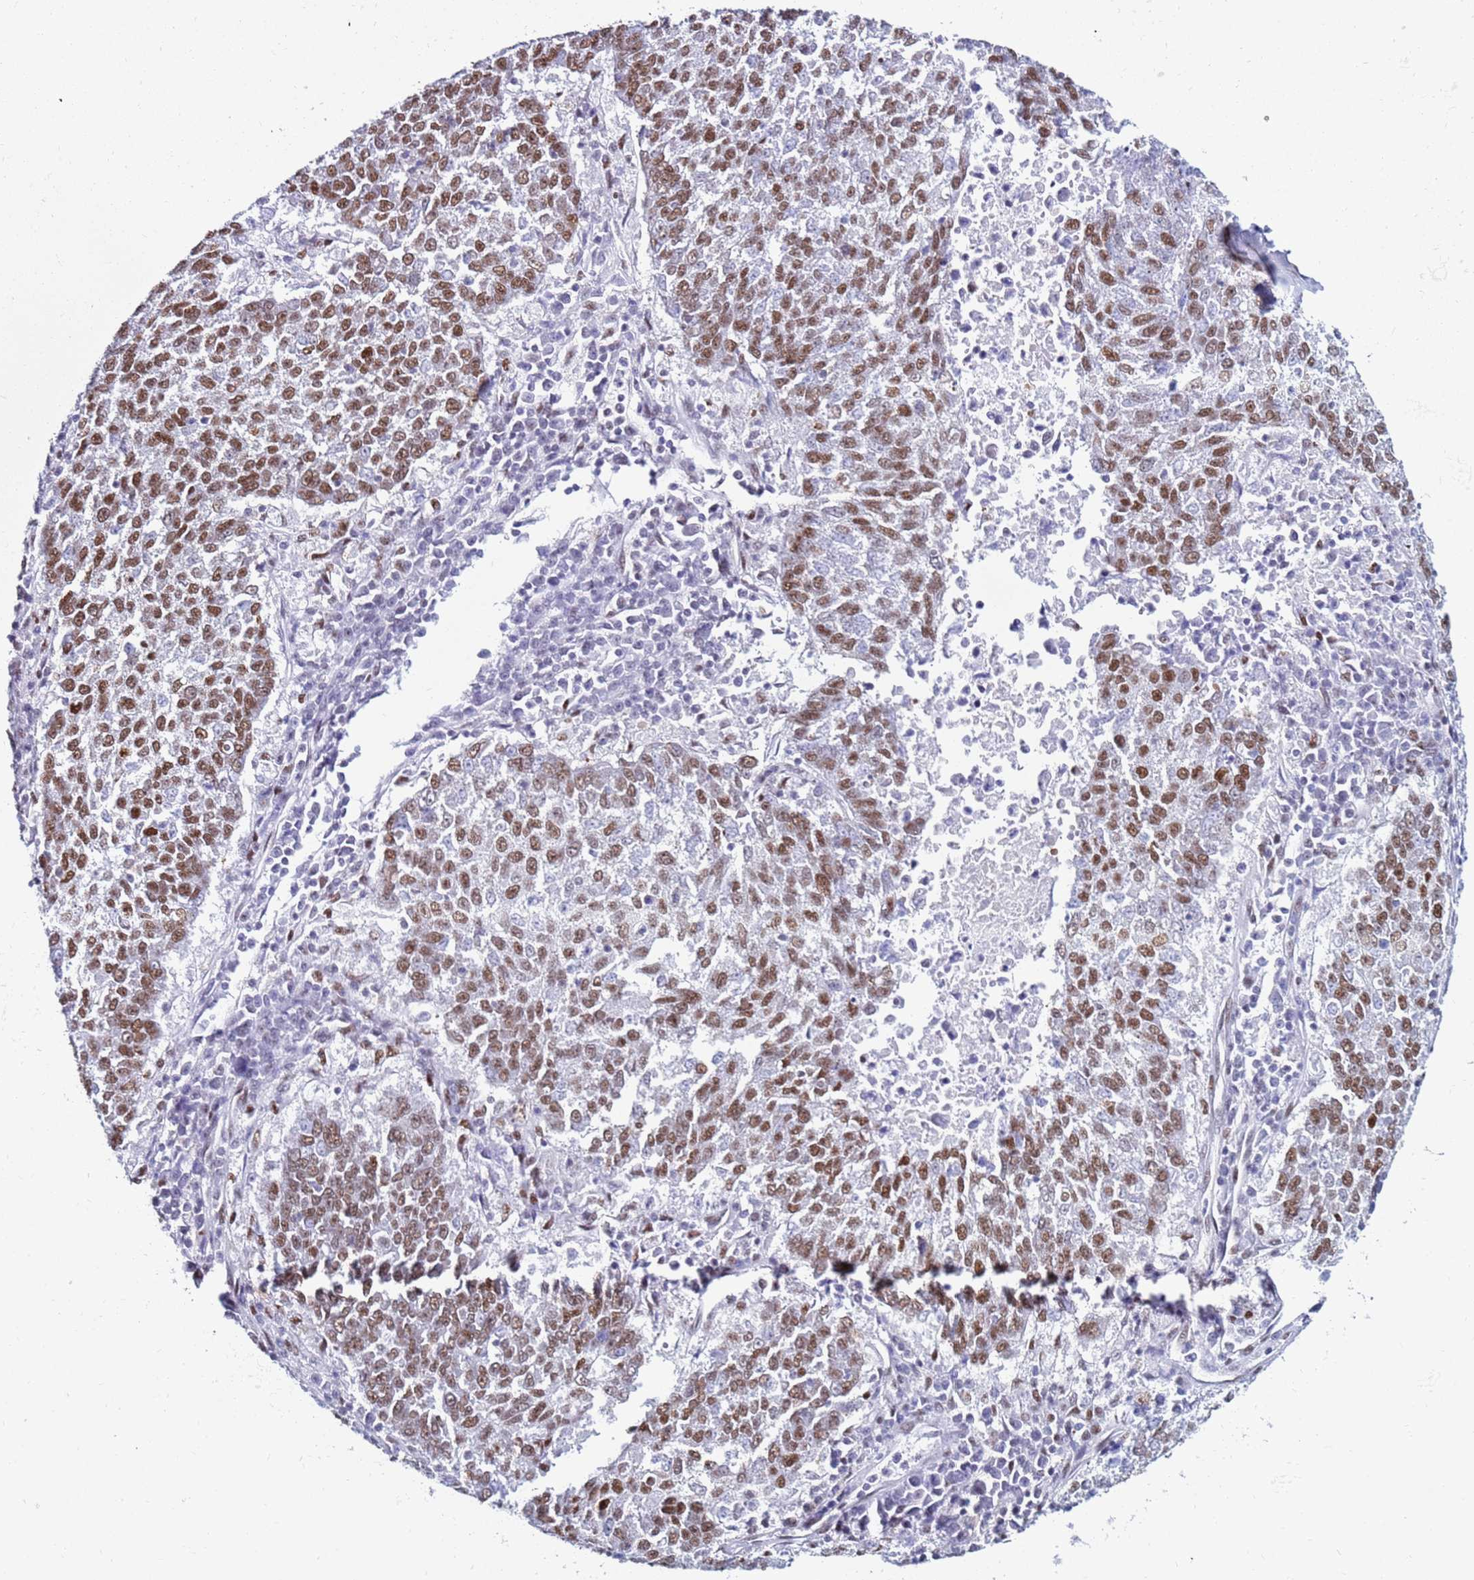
{"staining": {"intensity": "moderate", "quantity": ">75%", "location": "nuclear"}, "tissue": "lung cancer", "cell_type": "Tumor cells", "image_type": "cancer", "snomed": [{"axis": "morphology", "description": "Squamous cell carcinoma, NOS"}, {"axis": "topography", "description": "Lung"}], "caption": "Immunohistochemistry (IHC) image of neoplastic tissue: squamous cell carcinoma (lung) stained using immunohistochemistry (IHC) displays medium levels of moderate protein expression localized specifically in the nuclear of tumor cells, appearing as a nuclear brown color.", "gene": "KPNA4", "patient": {"sex": "male", "age": 73}}